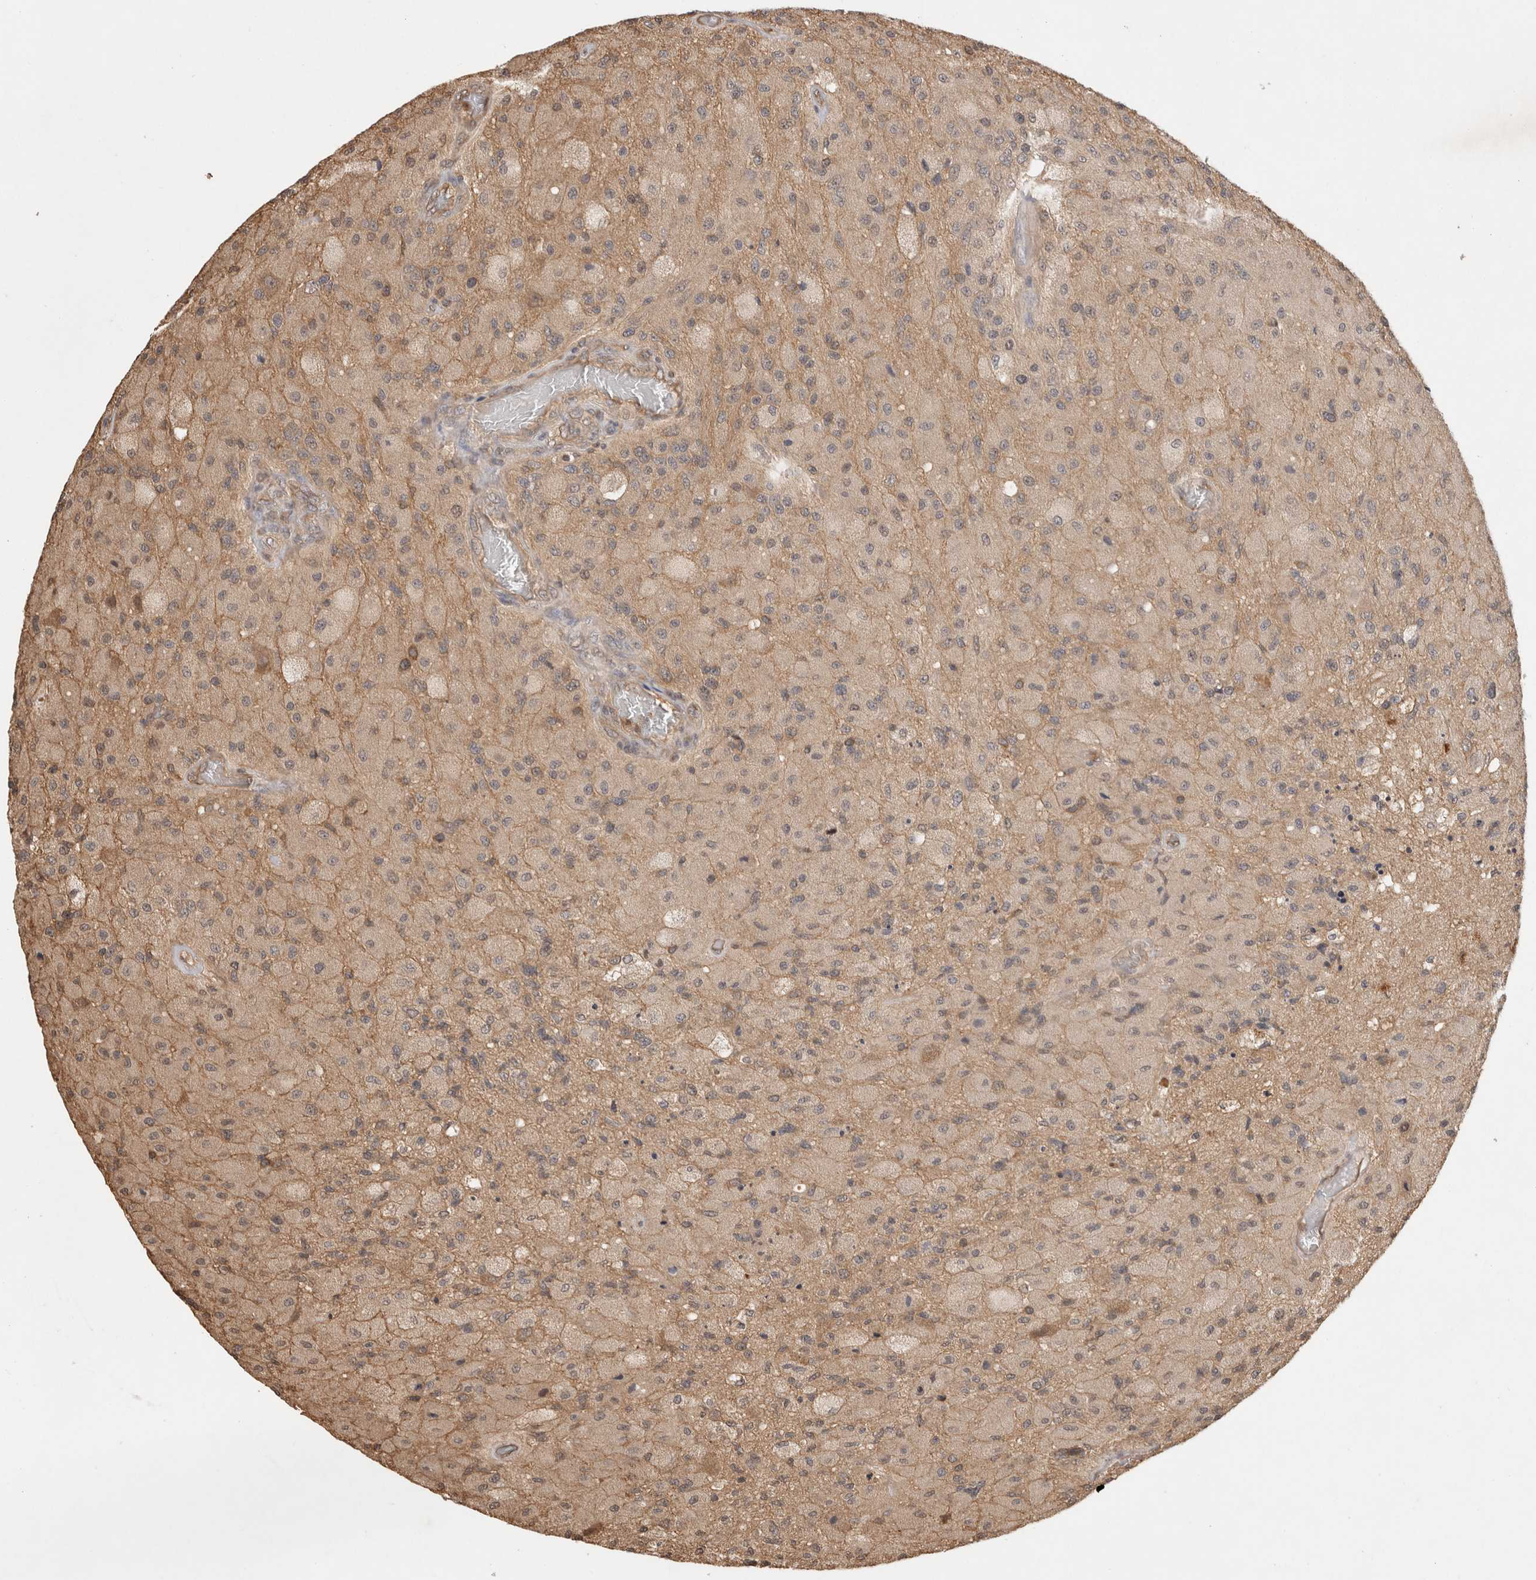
{"staining": {"intensity": "weak", "quantity": ">75%", "location": "cytoplasmic/membranous"}, "tissue": "glioma", "cell_type": "Tumor cells", "image_type": "cancer", "snomed": [{"axis": "morphology", "description": "Normal tissue, NOS"}, {"axis": "morphology", "description": "Glioma, malignant, High grade"}, {"axis": "topography", "description": "Cerebral cortex"}], "caption": "Immunohistochemical staining of human glioma shows low levels of weak cytoplasmic/membranous protein staining in about >75% of tumor cells. (DAB (3,3'-diaminobenzidine) = brown stain, brightfield microscopy at high magnification).", "gene": "PRMT3", "patient": {"sex": "male", "age": 77}}